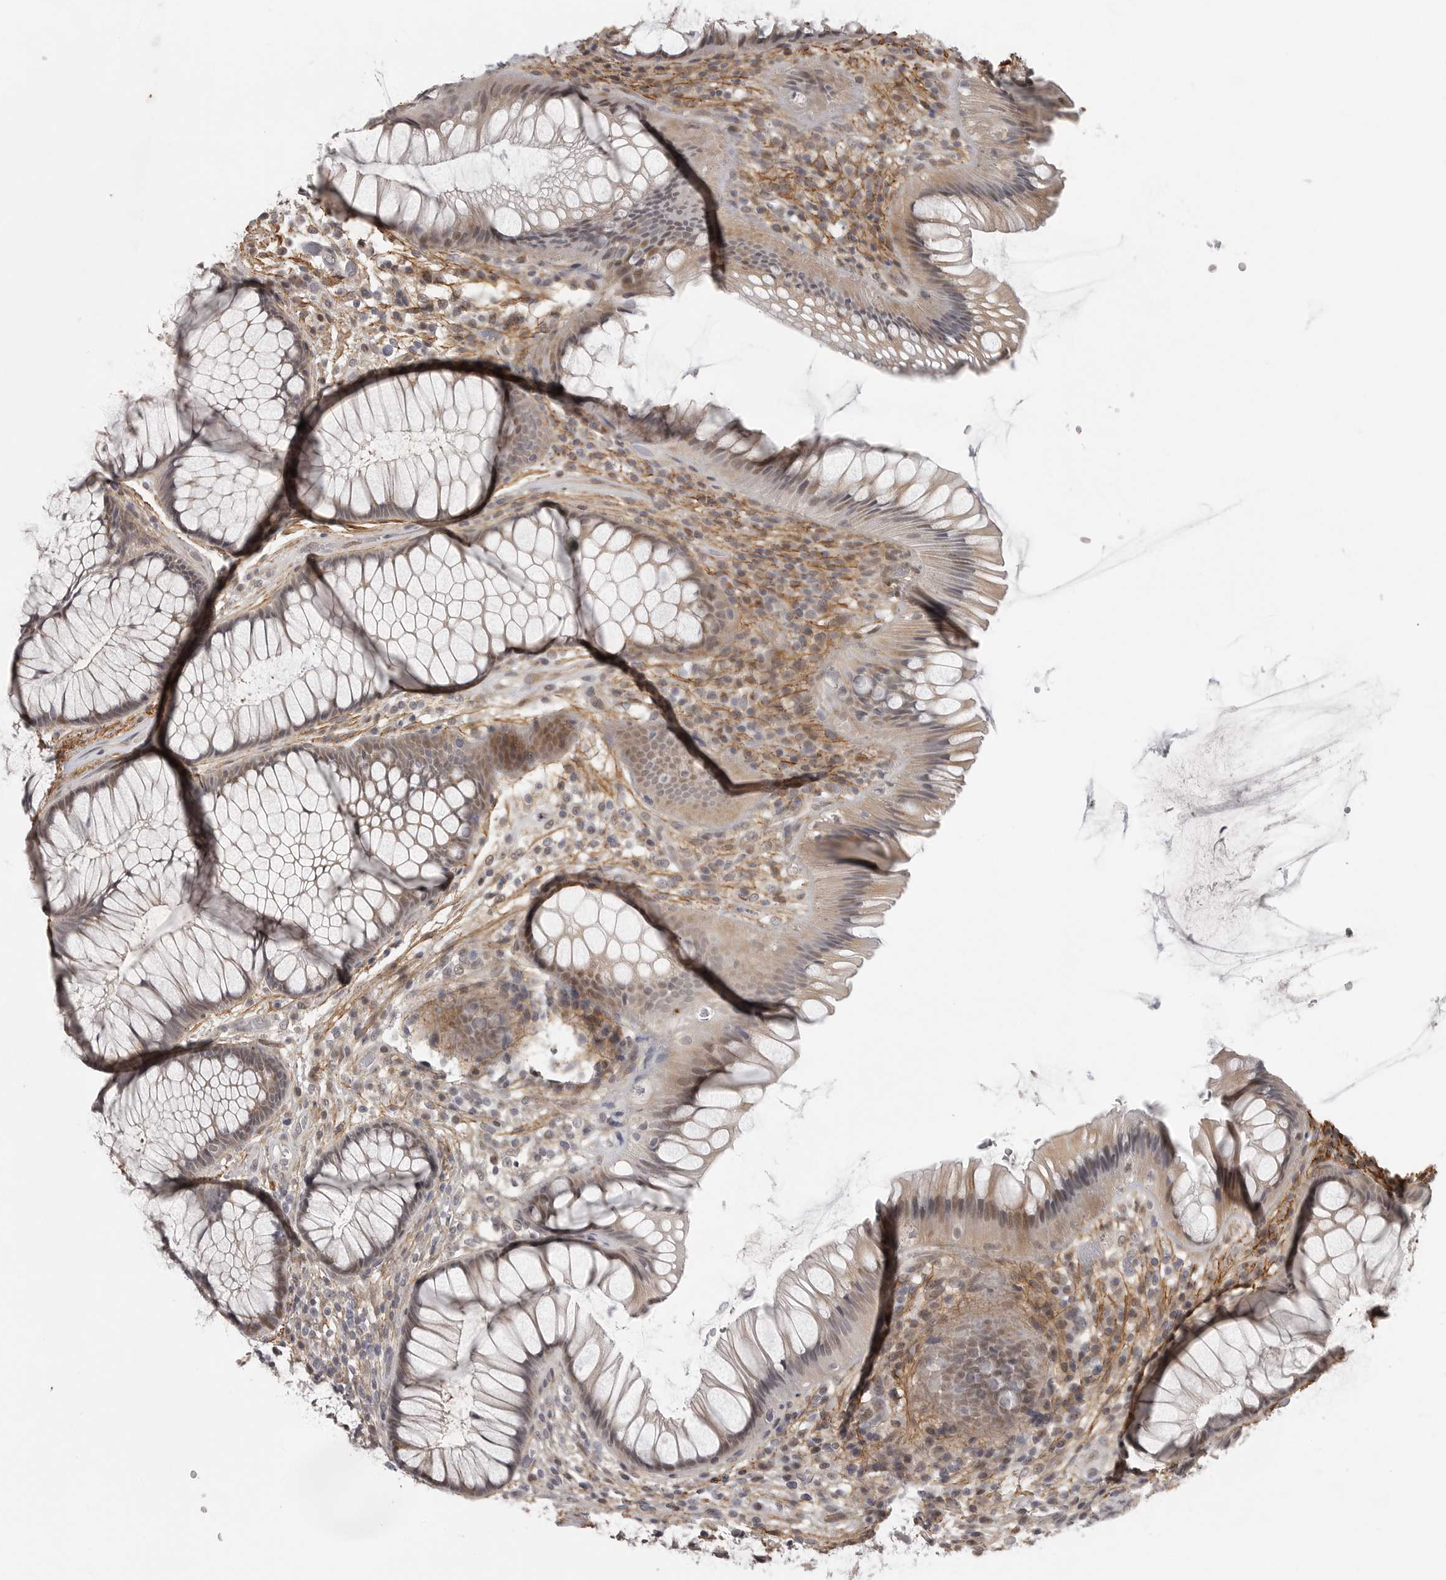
{"staining": {"intensity": "weak", "quantity": "<25%", "location": "cytoplasmic/membranous,nuclear"}, "tissue": "rectum", "cell_type": "Glandular cells", "image_type": "normal", "snomed": [{"axis": "morphology", "description": "Normal tissue, NOS"}, {"axis": "topography", "description": "Rectum"}], "caption": "High power microscopy micrograph of an immunohistochemistry (IHC) histopathology image of benign rectum, revealing no significant expression in glandular cells. The staining is performed using DAB brown chromogen with nuclei counter-stained in using hematoxylin.", "gene": "UROD", "patient": {"sex": "male", "age": 51}}